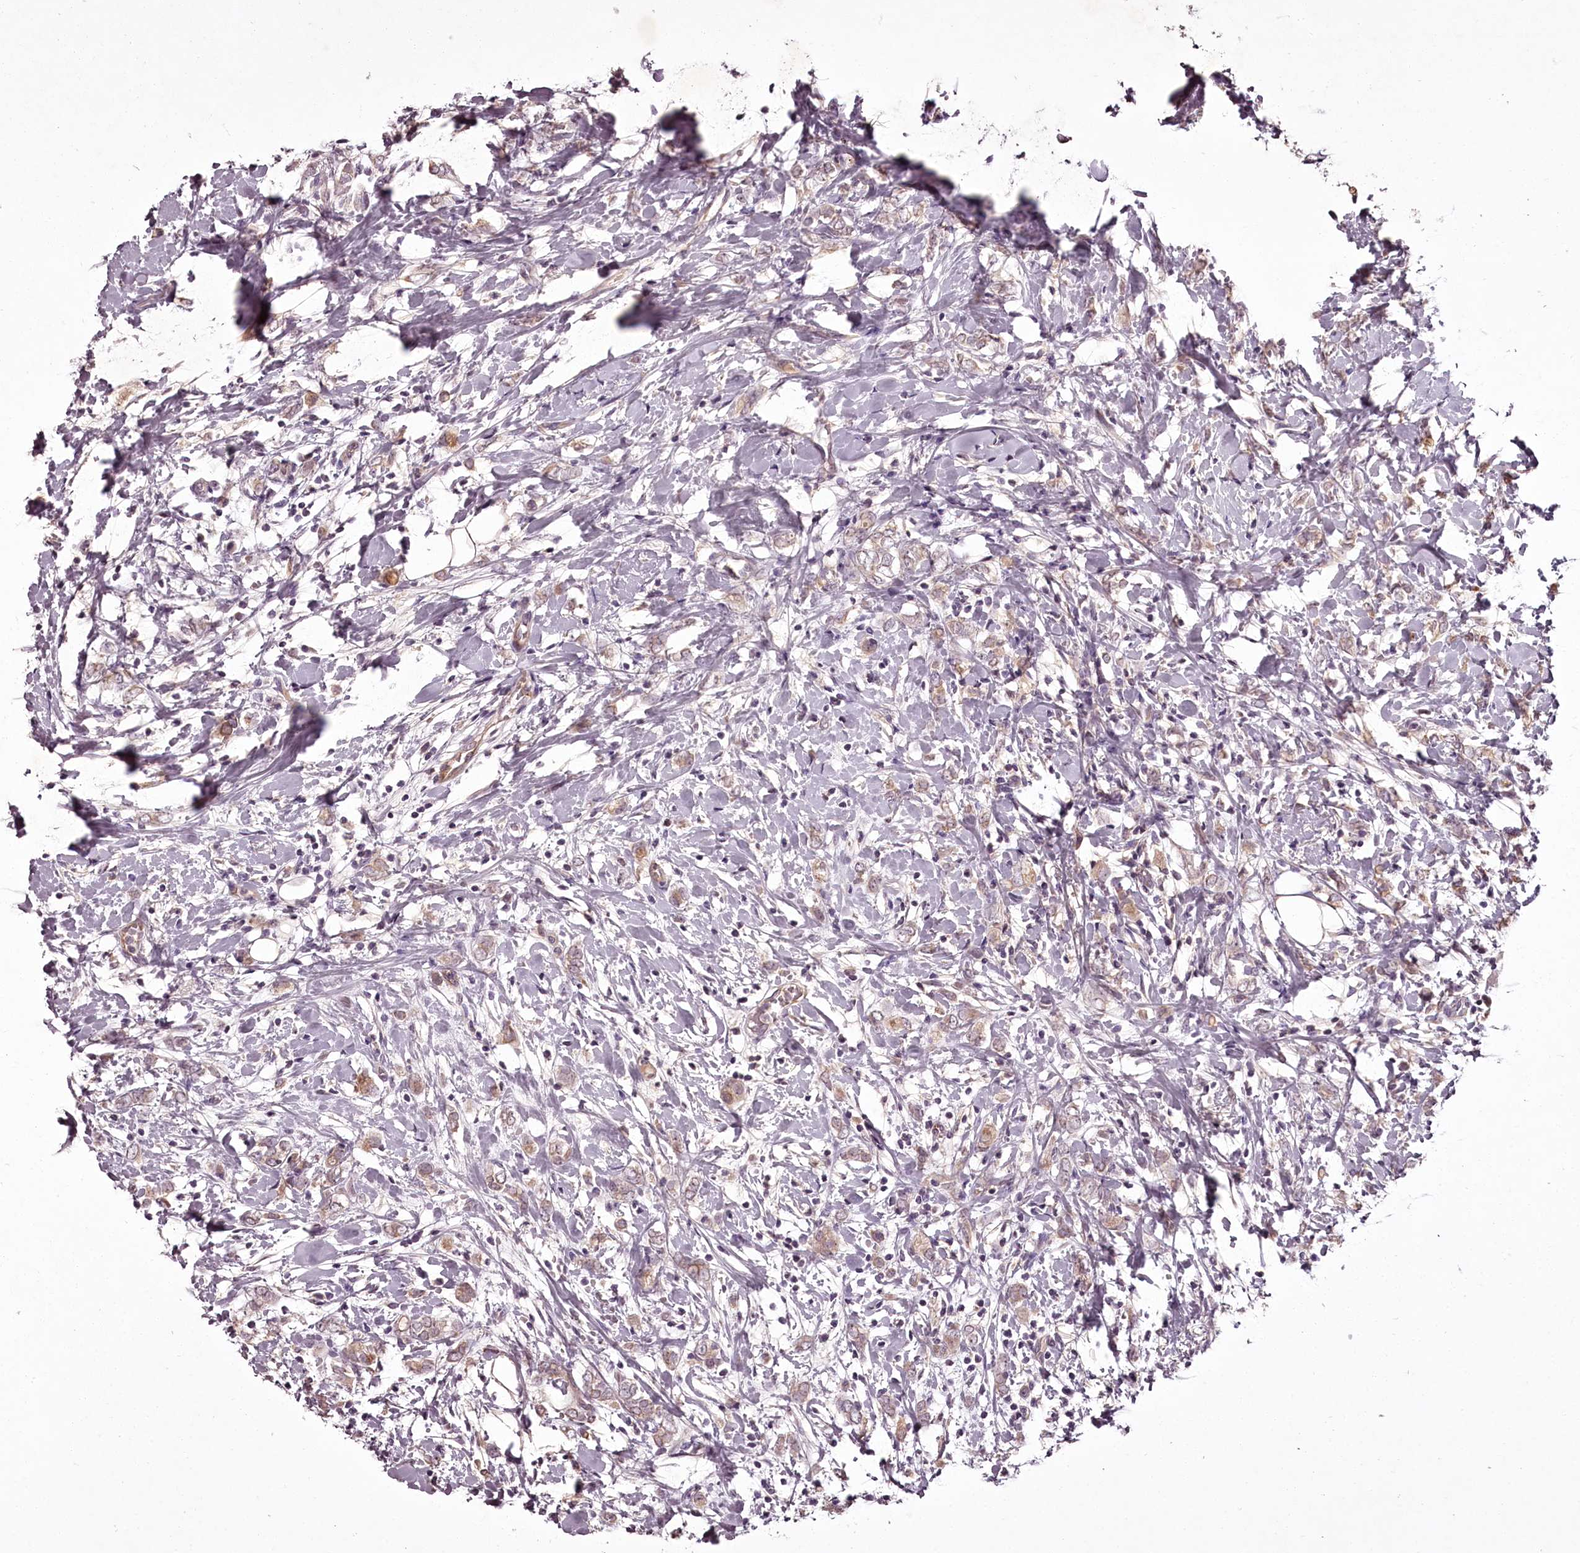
{"staining": {"intensity": "weak", "quantity": "25%-75%", "location": "cytoplasmic/membranous"}, "tissue": "breast cancer", "cell_type": "Tumor cells", "image_type": "cancer", "snomed": [{"axis": "morphology", "description": "Normal tissue, NOS"}, {"axis": "morphology", "description": "Lobular carcinoma"}, {"axis": "topography", "description": "Breast"}], "caption": "Immunohistochemical staining of human breast cancer (lobular carcinoma) reveals low levels of weak cytoplasmic/membranous protein positivity in about 25%-75% of tumor cells.", "gene": "RBMXL2", "patient": {"sex": "female", "age": 47}}